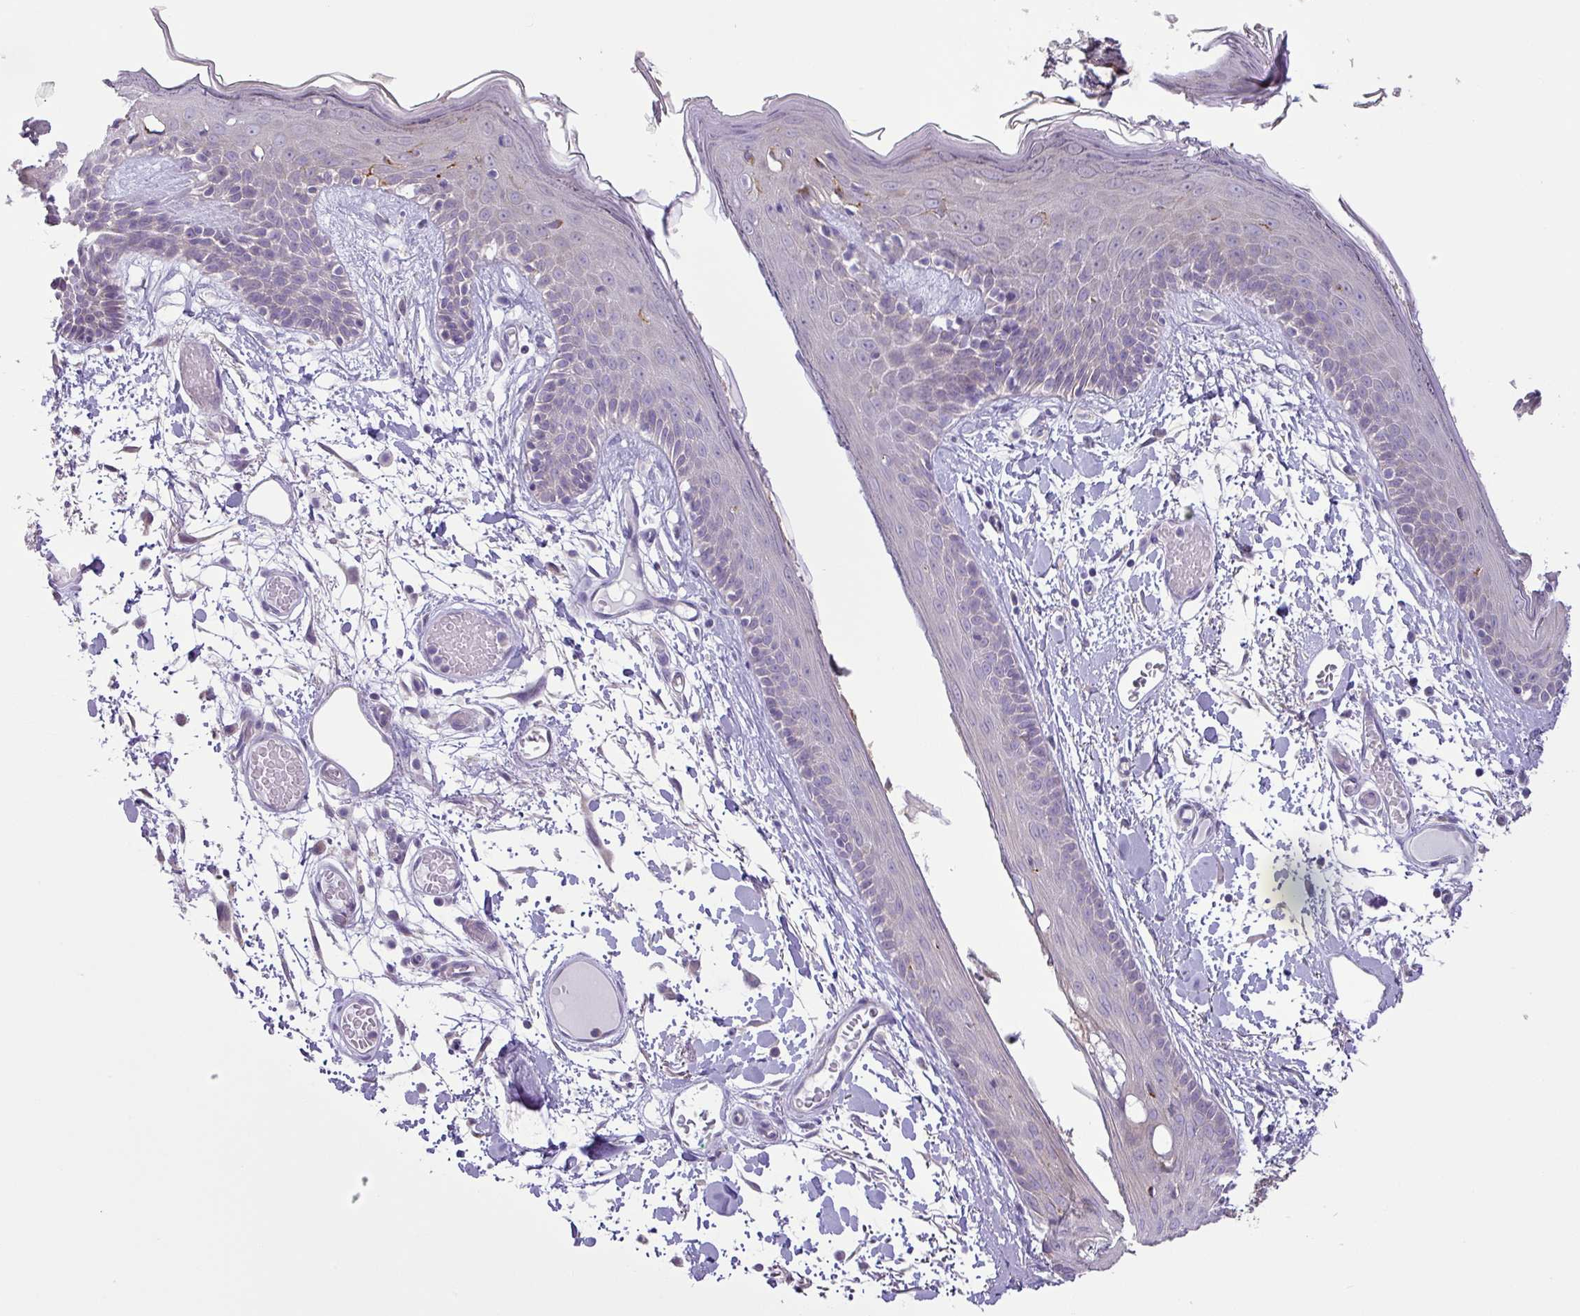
{"staining": {"intensity": "weak", "quantity": "25%-75%", "location": "cytoplasmic/membranous"}, "tissue": "skin", "cell_type": "Fibroblasts", "image_type": "normal", "snomed": [{"axis": "morphology", "description": "Normal tissue, NOS"}, {"axis": "topography", "description": "Skin"}], "caption": "Weak cytoplasmic/membranous expression for a protein is seen in approximately 25%-75% of fibroblasts of normal skin using immunohistochemistry (IHC).", "gene": "GALNT12", "patient": {"sex": "male", "age": 79}}